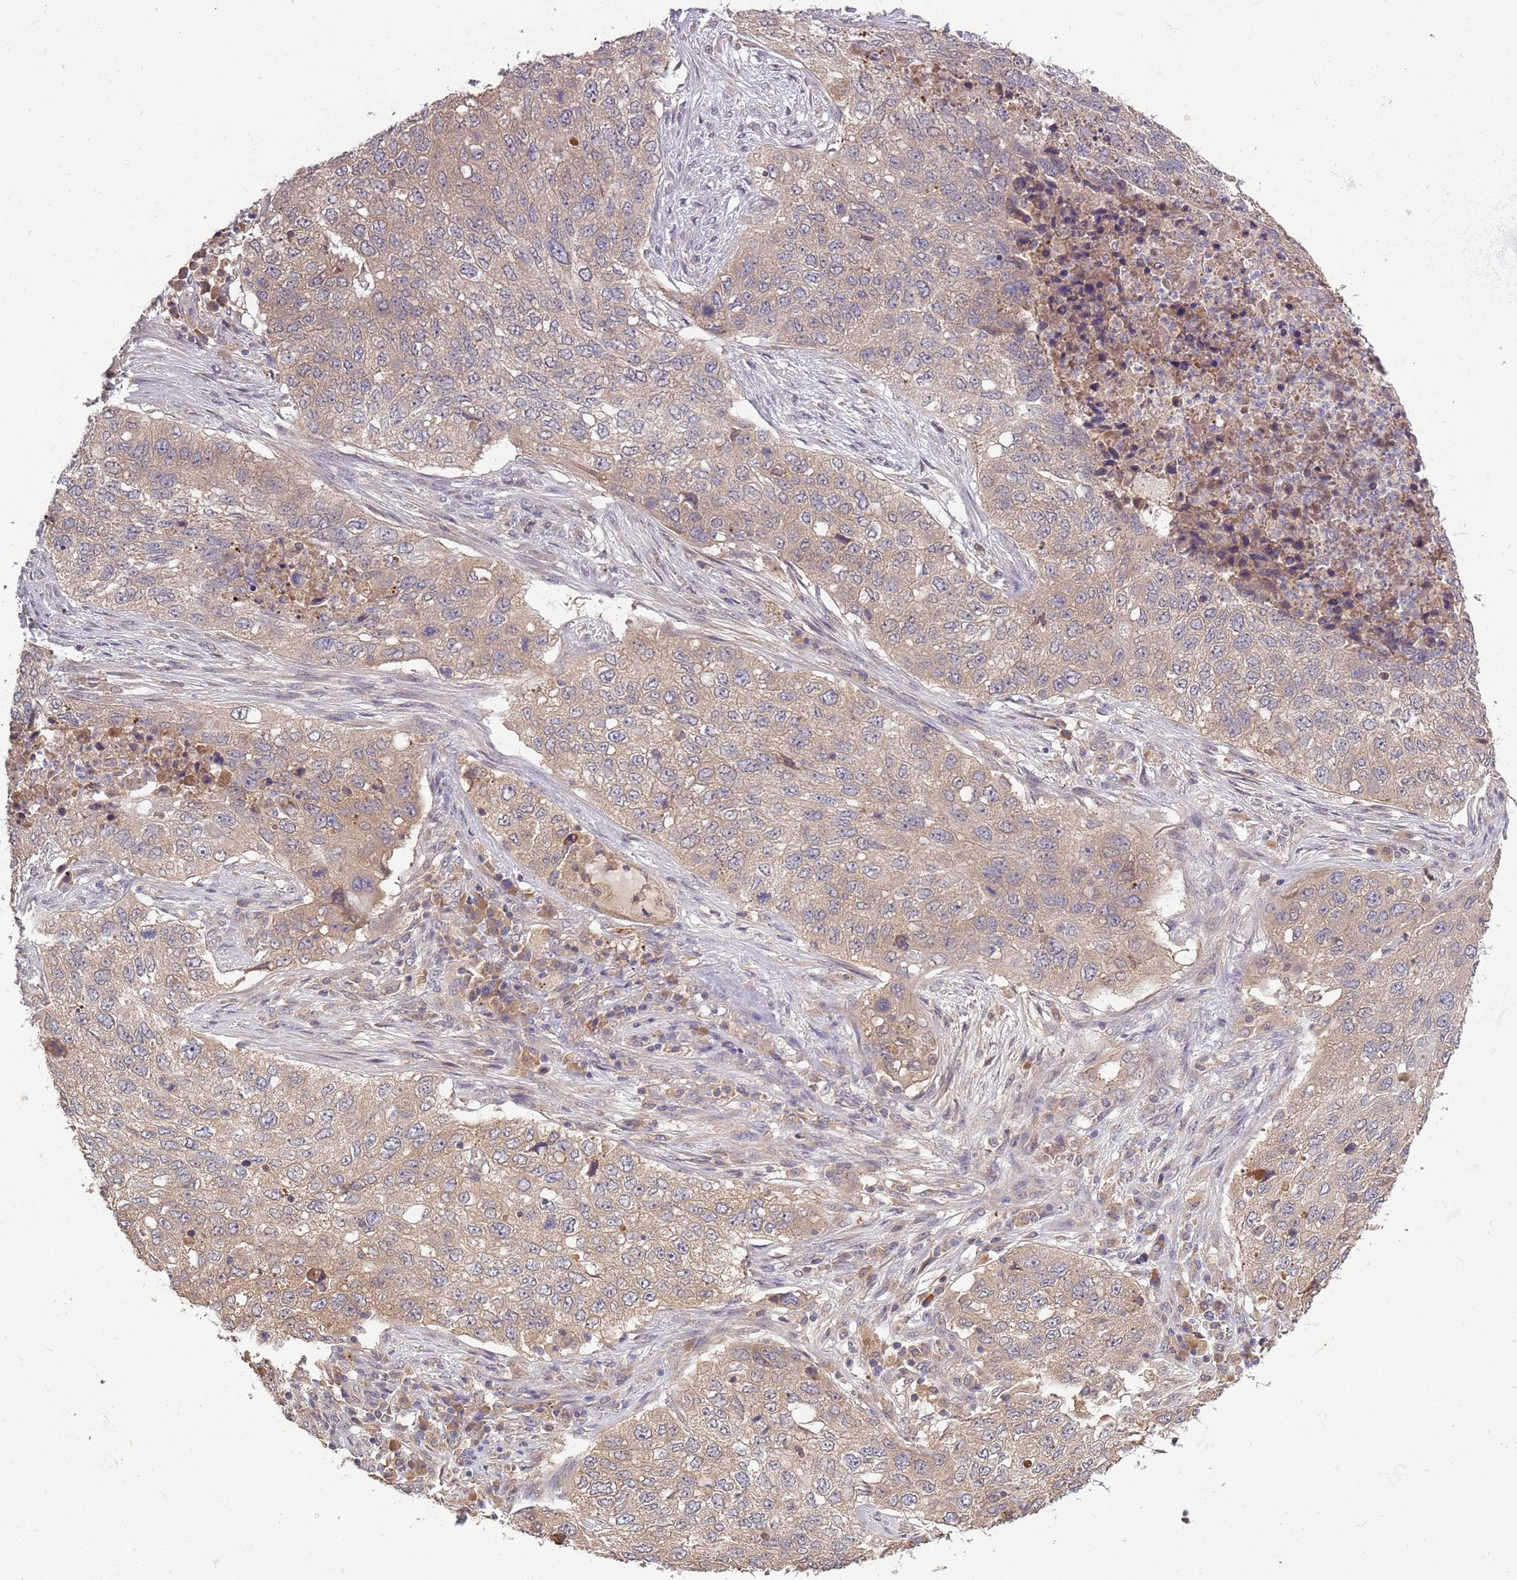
{"staining": {"intensity": "weak", "quantity": ">75%", "location": "cytoplasmic/membranous"}, "tissue": "lung cancer", "cell_type": "Tumor cells", "image_type": "cancer", "snomed": [{"axis": "morphology", "description": "Squamous cell carcinoma, NOS"}, {"axis": "topography", "description": "Lung"}], "caption": "Brown immunohistochemical staining in squamous cell carcinoma (lung) demonstrates weak cytoplasmic/membranous staining in approximately >75% of tumor cells.", "gene": "USP32", "patient": {"sex": "female", "age": 63}}